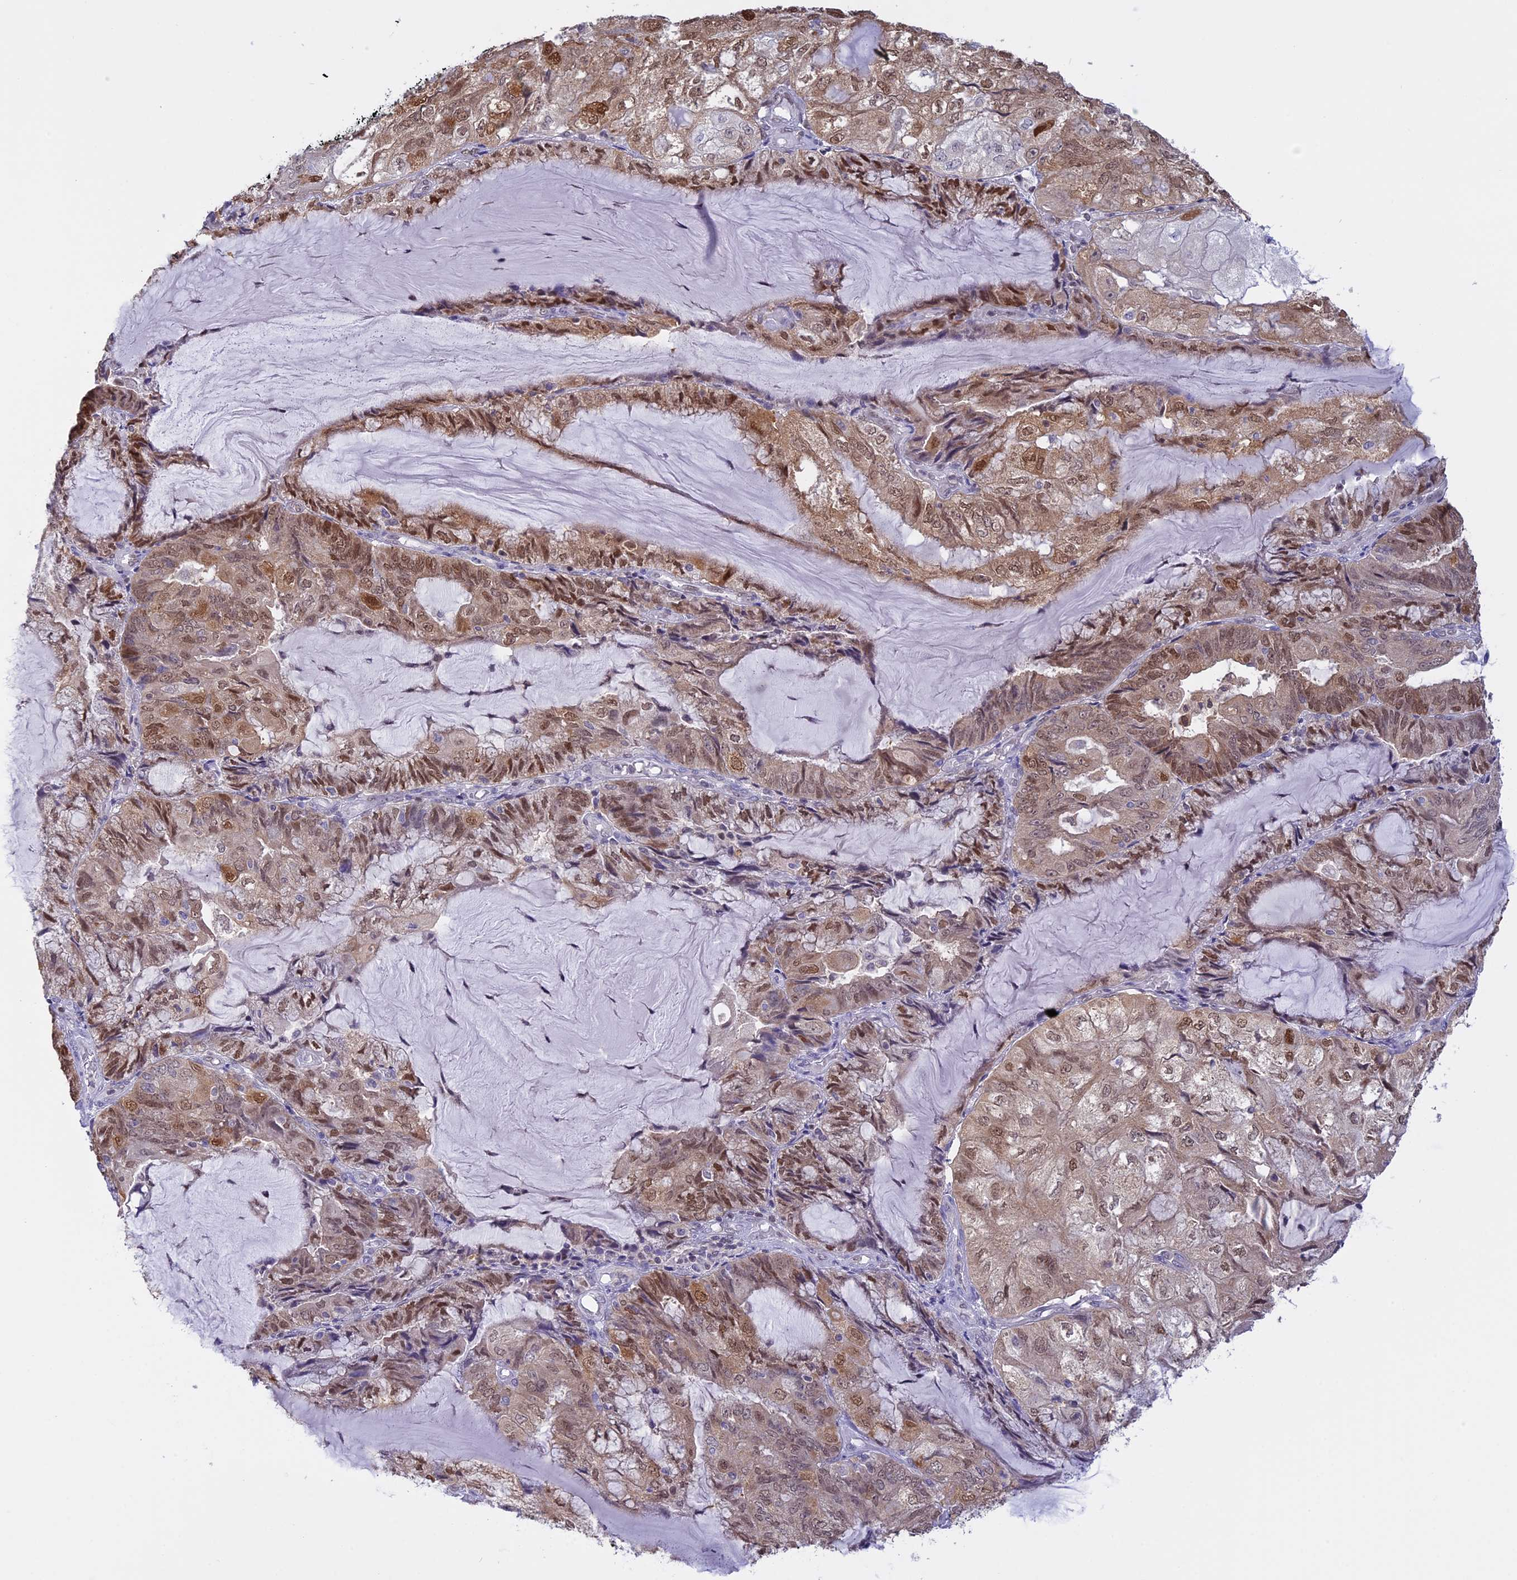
{"staining": {"intensity": "moderate", "quantity": "25%-75%", "location": "cytoplasmic/membranous,nuclear"}, "tissue": "endometrial cancer", "cell_type": "Tumor cells", "image_type": "cancer", "snomed": [{"axis": "morphology", "description": "Adenocarcinoma, NOS"}, {"axis": "topography", "description": "Endometrium"}], "caption": "Tumor cells exhibit medium levels of moderate cytoplasmic/membranous and nuclear expression in approximately 25%-75% of cells in human endometrial cancer (adenocarcinoma). (Brightfield microscopy of DAB IHC at high magnification).", "gene": "IZUMO2", "patient": {"sex": "female", "age": 81}}